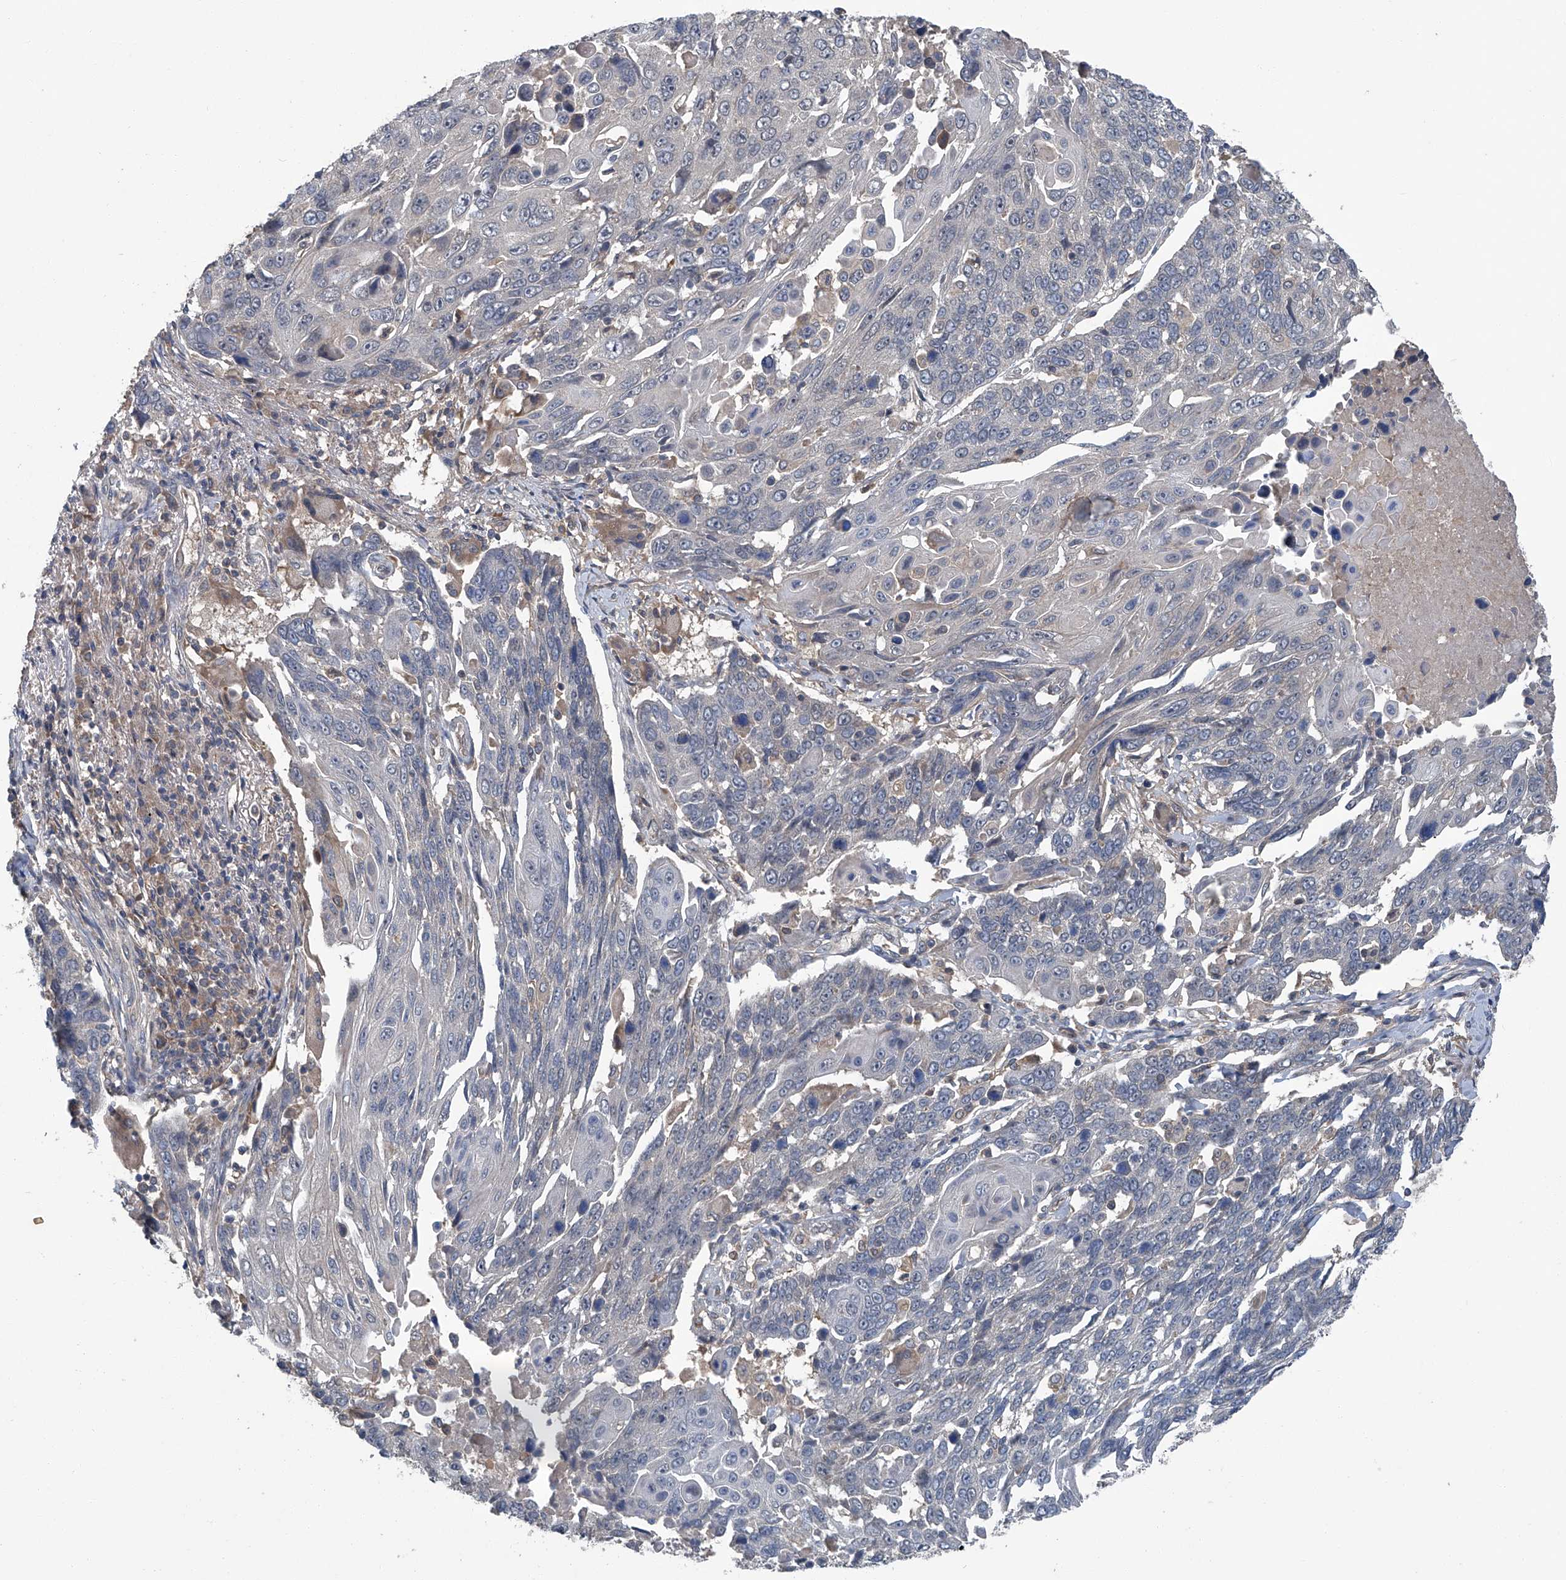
{"staining": {"intensity": "negative", "quantity": "none", "location": "none"}, "tissue": "lung cancer", "cell_type": "Tumor cells", "image_type": "cancer", "snomed": [{"axis": "morphology", "description": "Squamous cell carcinoma, NOS"}, {"axis": "topography", "description": "Lung"}], "caption": "Tumor cells are negative for brown protein staining in lung squamous cell carcinoma.", "gene": "ANKRD34A", "patient": {"sex": "male", "age": 66}}